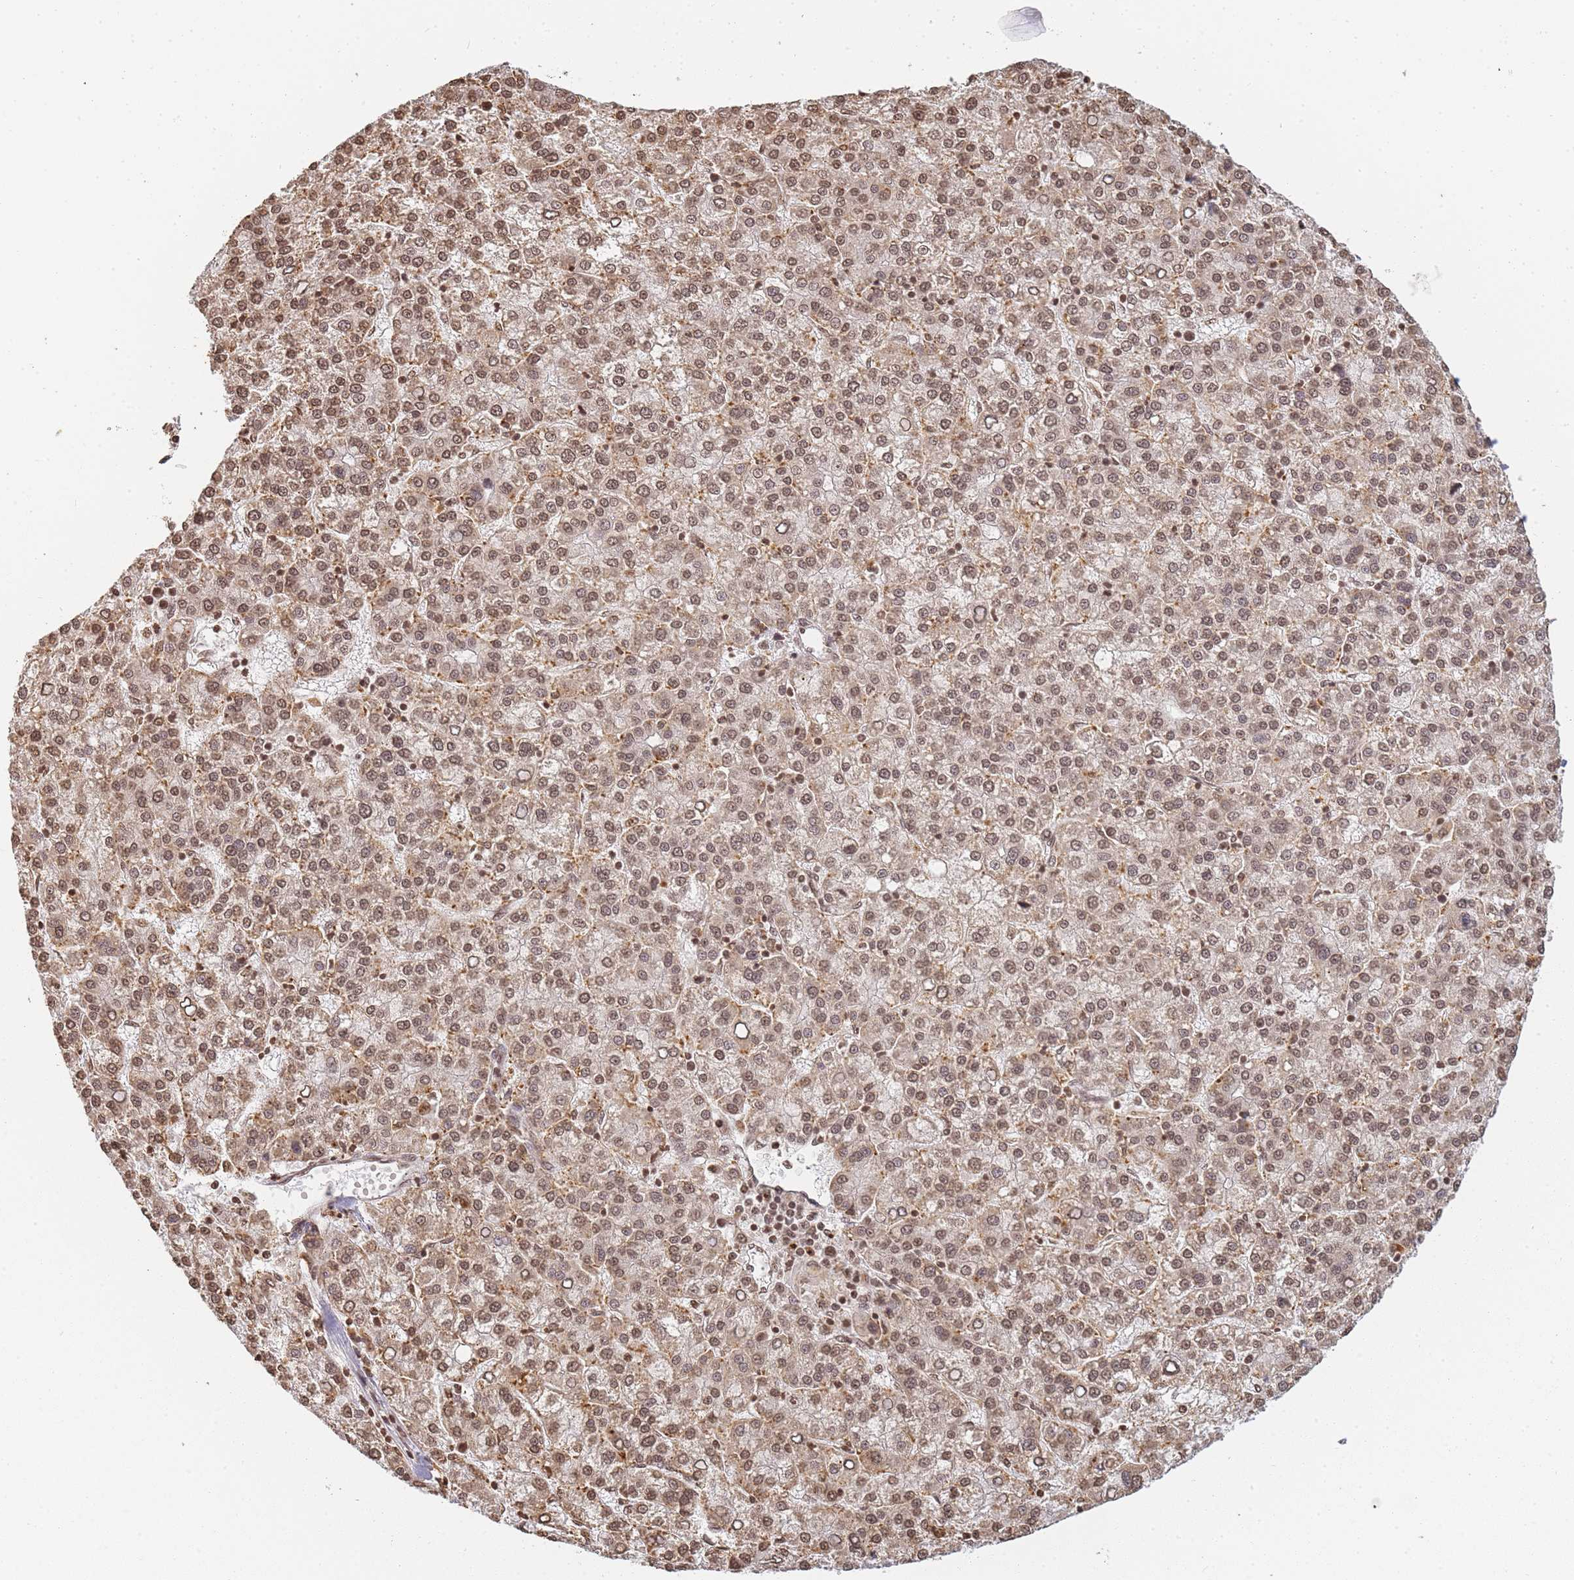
{"staining": {"intensity": "moderate", "quantity": ">75%", "location": "cytoplasmic/membranous,nuclear"}, "tissue": "liver cancer", "cell_type": "Tumor cells", "image_type": "cancer", "snomed": [{"axis": "morphology", "description": "Carcinoma, Hepatocellular, NOS"}, {"axis": "topography", "description": "Liver"}], "caption": "Immunohistochemical staining of human liver cancer shows moderate cytoplasmic/membranous and nuclear protein staining in about >75% of tumor cells.", "gene": "WWTR1", "patient": {"sex": "female", "age": 58}}